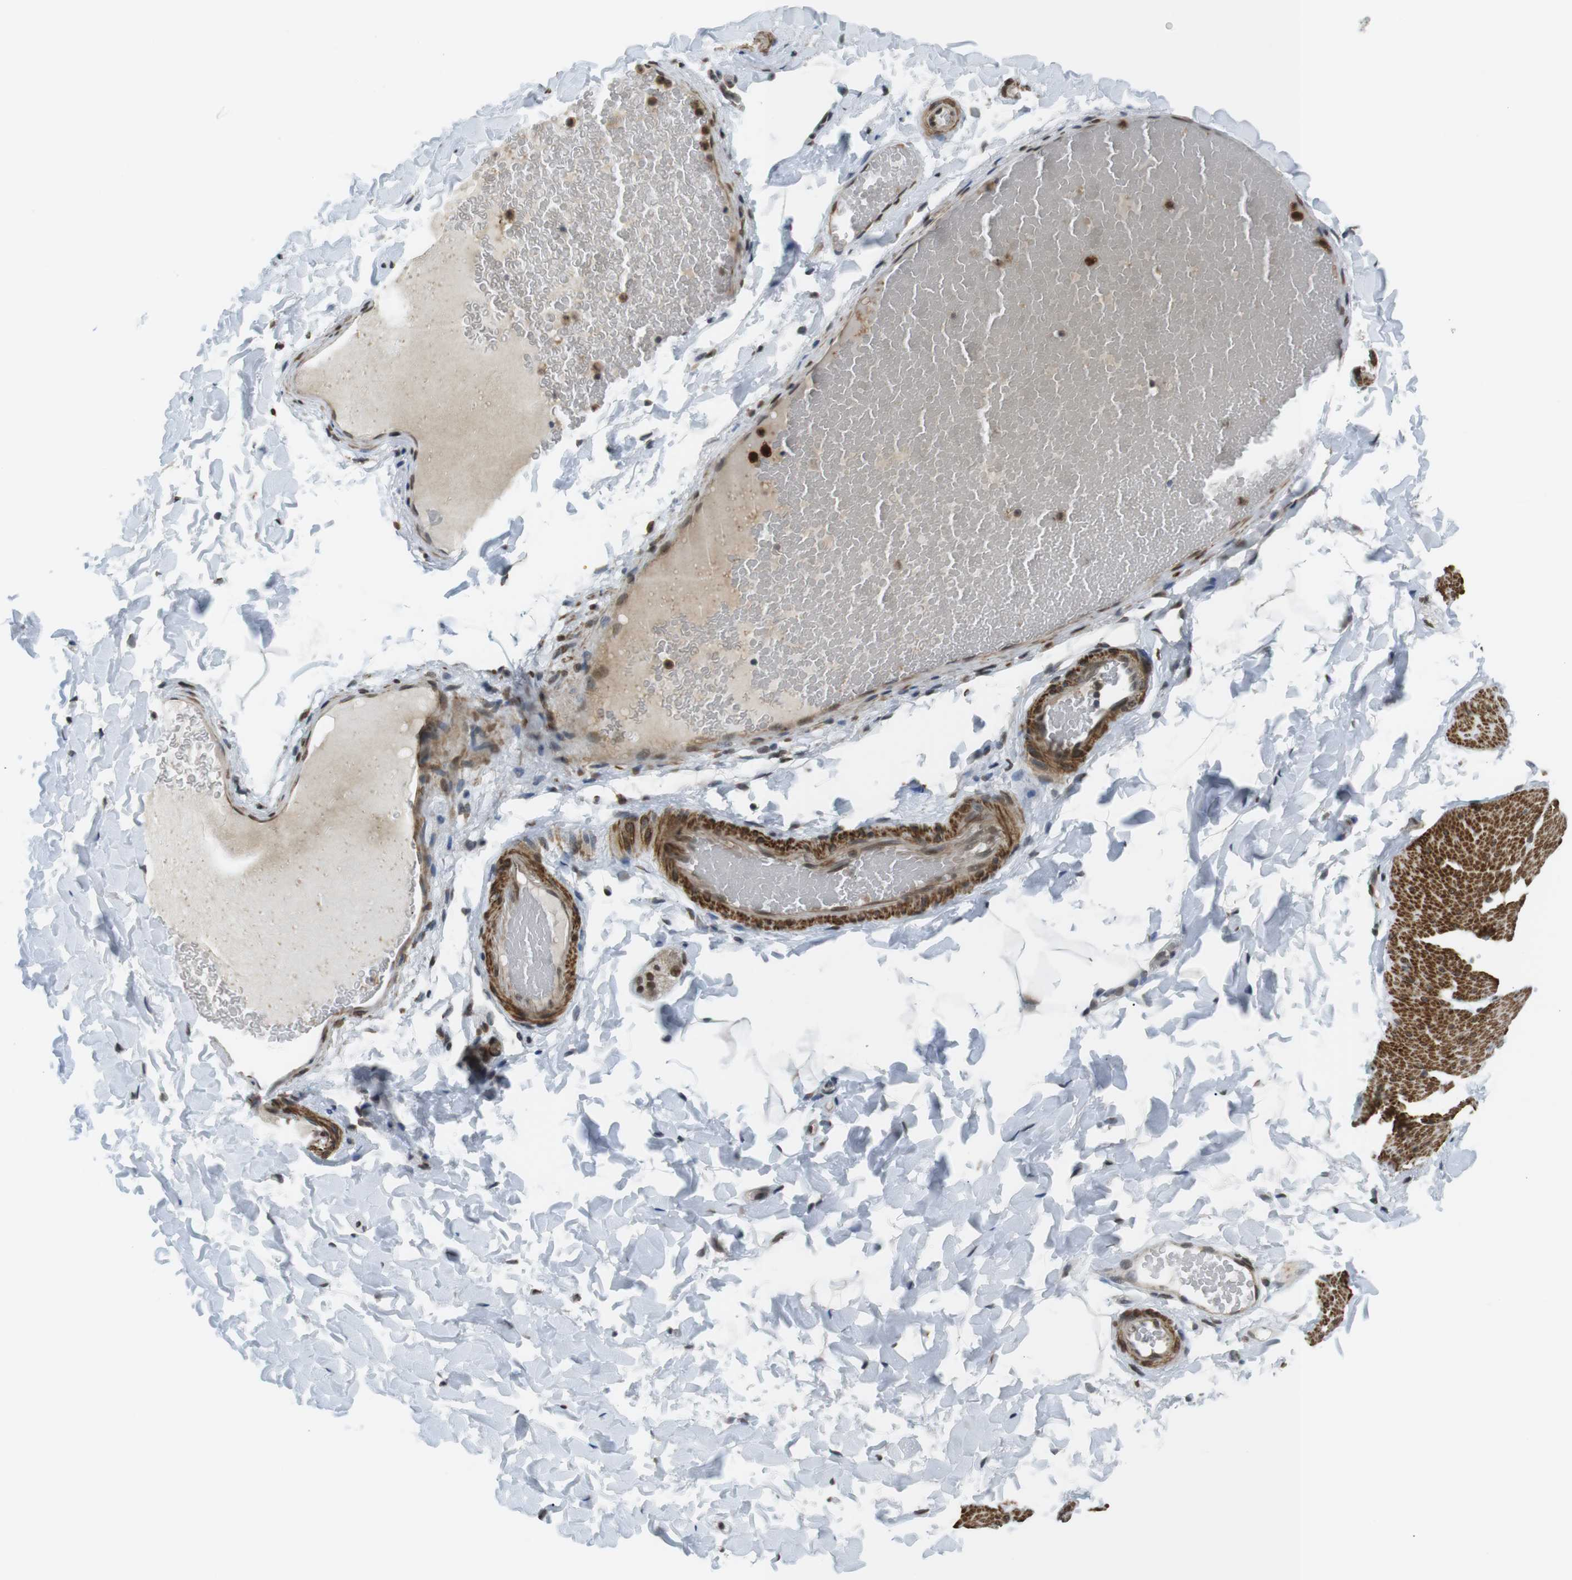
{"staining": {"intensity": "strong", "quantity": ">75%", "location": "cytoplasmic/membranous,nuclear"}, "tissue": "smooth muscle", "cell_type": "Smooth muscle cells", "image_type": "normal", "snomed": [{"axis": "morphology", "description": "Normal tissue, NOS"}, {"axis": "topography", "description": "Smooth muscle"}, {"axis": "topography", "description": "Colon"}], "caption": "DAB immunohistochemical staining of unremarkable smooth muscle shows strong cytoplasmic/membranous,nuclear protein staining in approximately >75% of smooth muscle cells.", "gene": "USP7", "patient": {"sex": "male", "age": 67}}